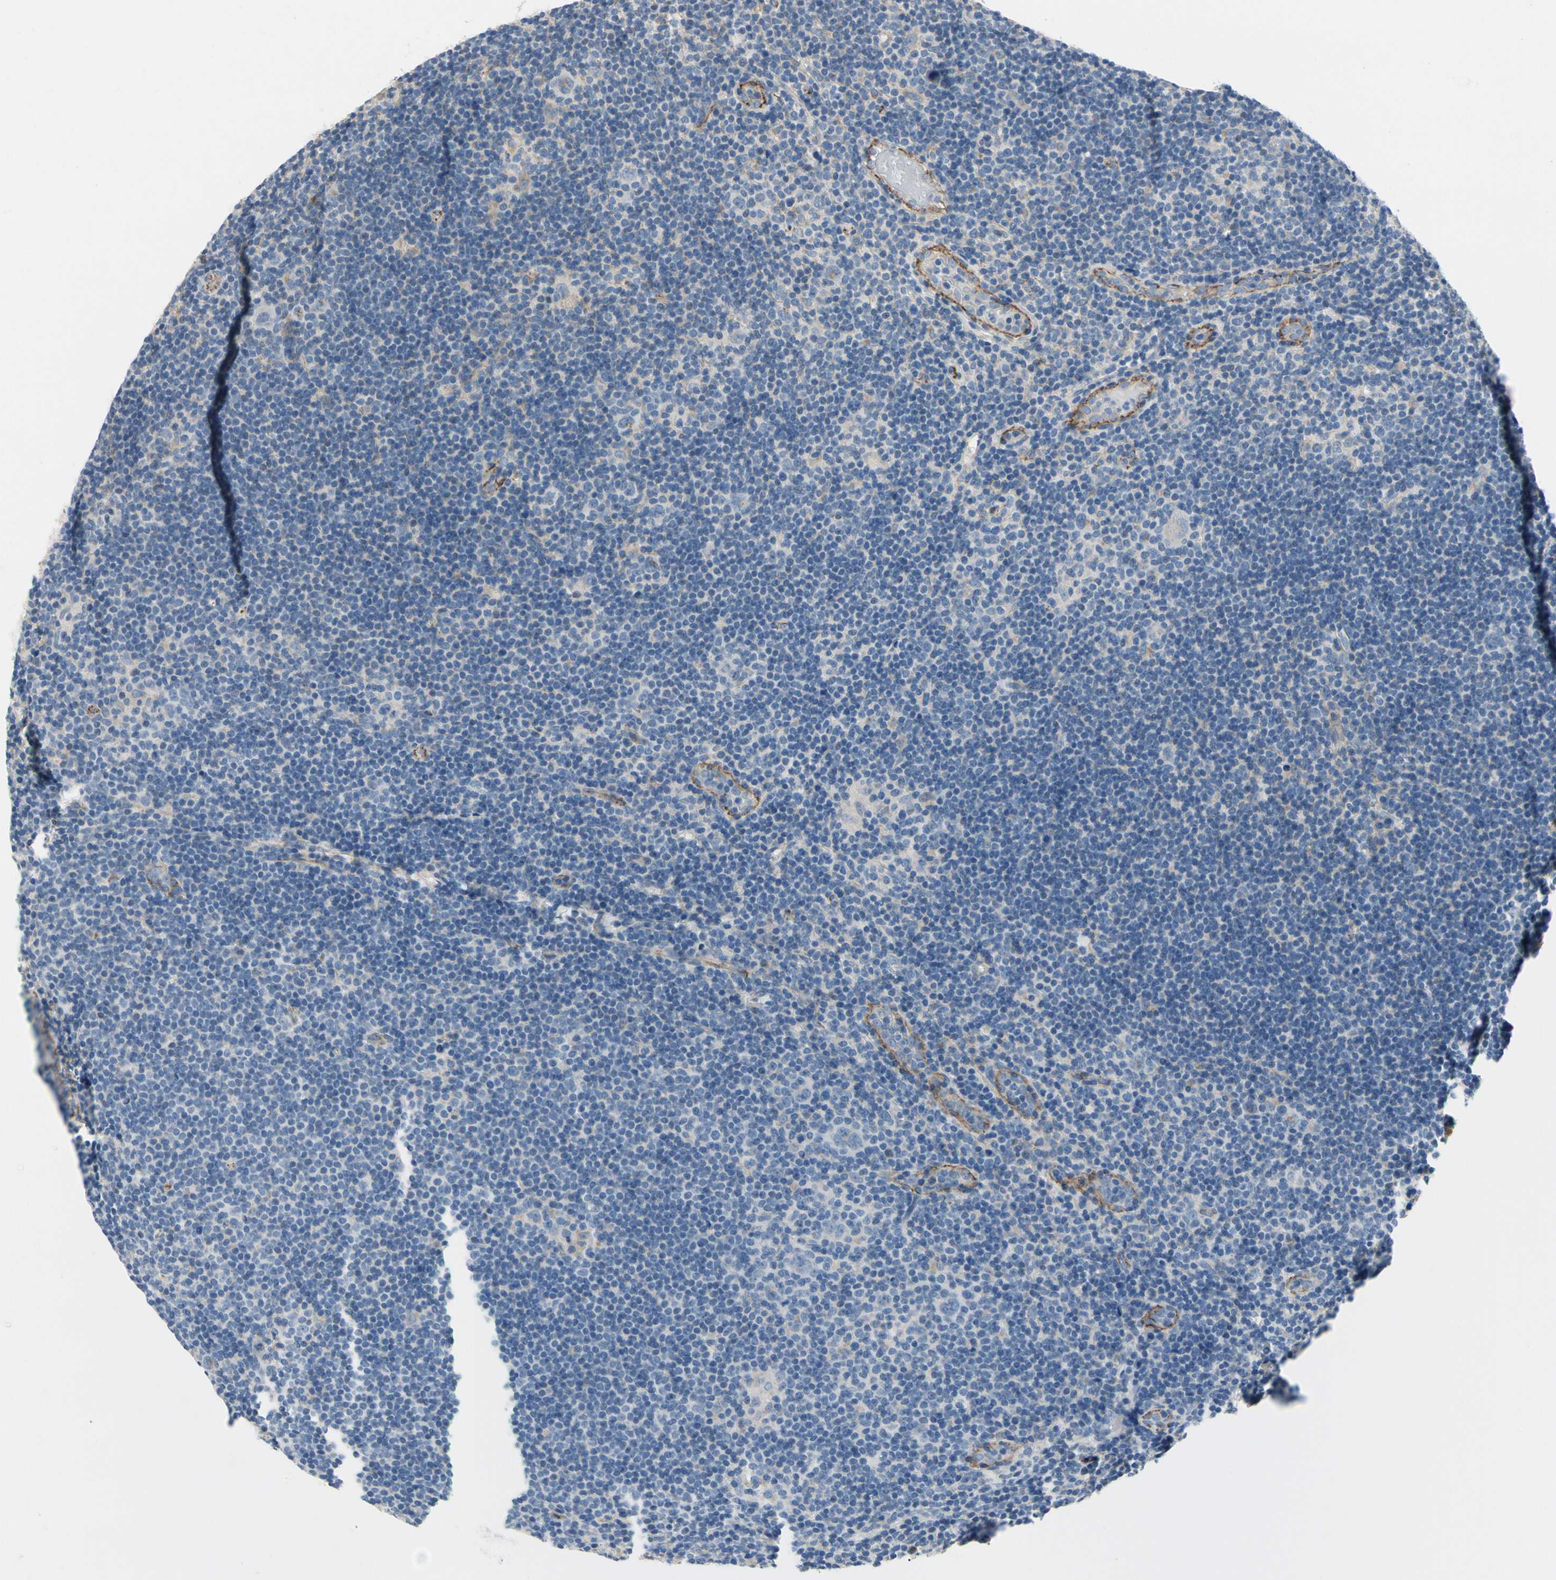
{"staining": {"intensity": "negative", "quantity": "none", "location": "none"}, "tissue": "lymphoma", "cell_type": "Tumor cells", "image_type": "cancer", "snomed": [{"axis": "morphology", "description": "Hodgkin's disease, NOS"}, {"axis": "topography", "description": "Lymph node"}], "caption": "Immunohistochemistry (IHC) of lymphoma exhibits no staining in tumor cells. (DAB (3,3'-diaminobenzidine) immunohistochemistry visualized using brightfield microscopy, high magnification).", "gene": "LGR6", "patient": {"sex": "female", "age": 57}}